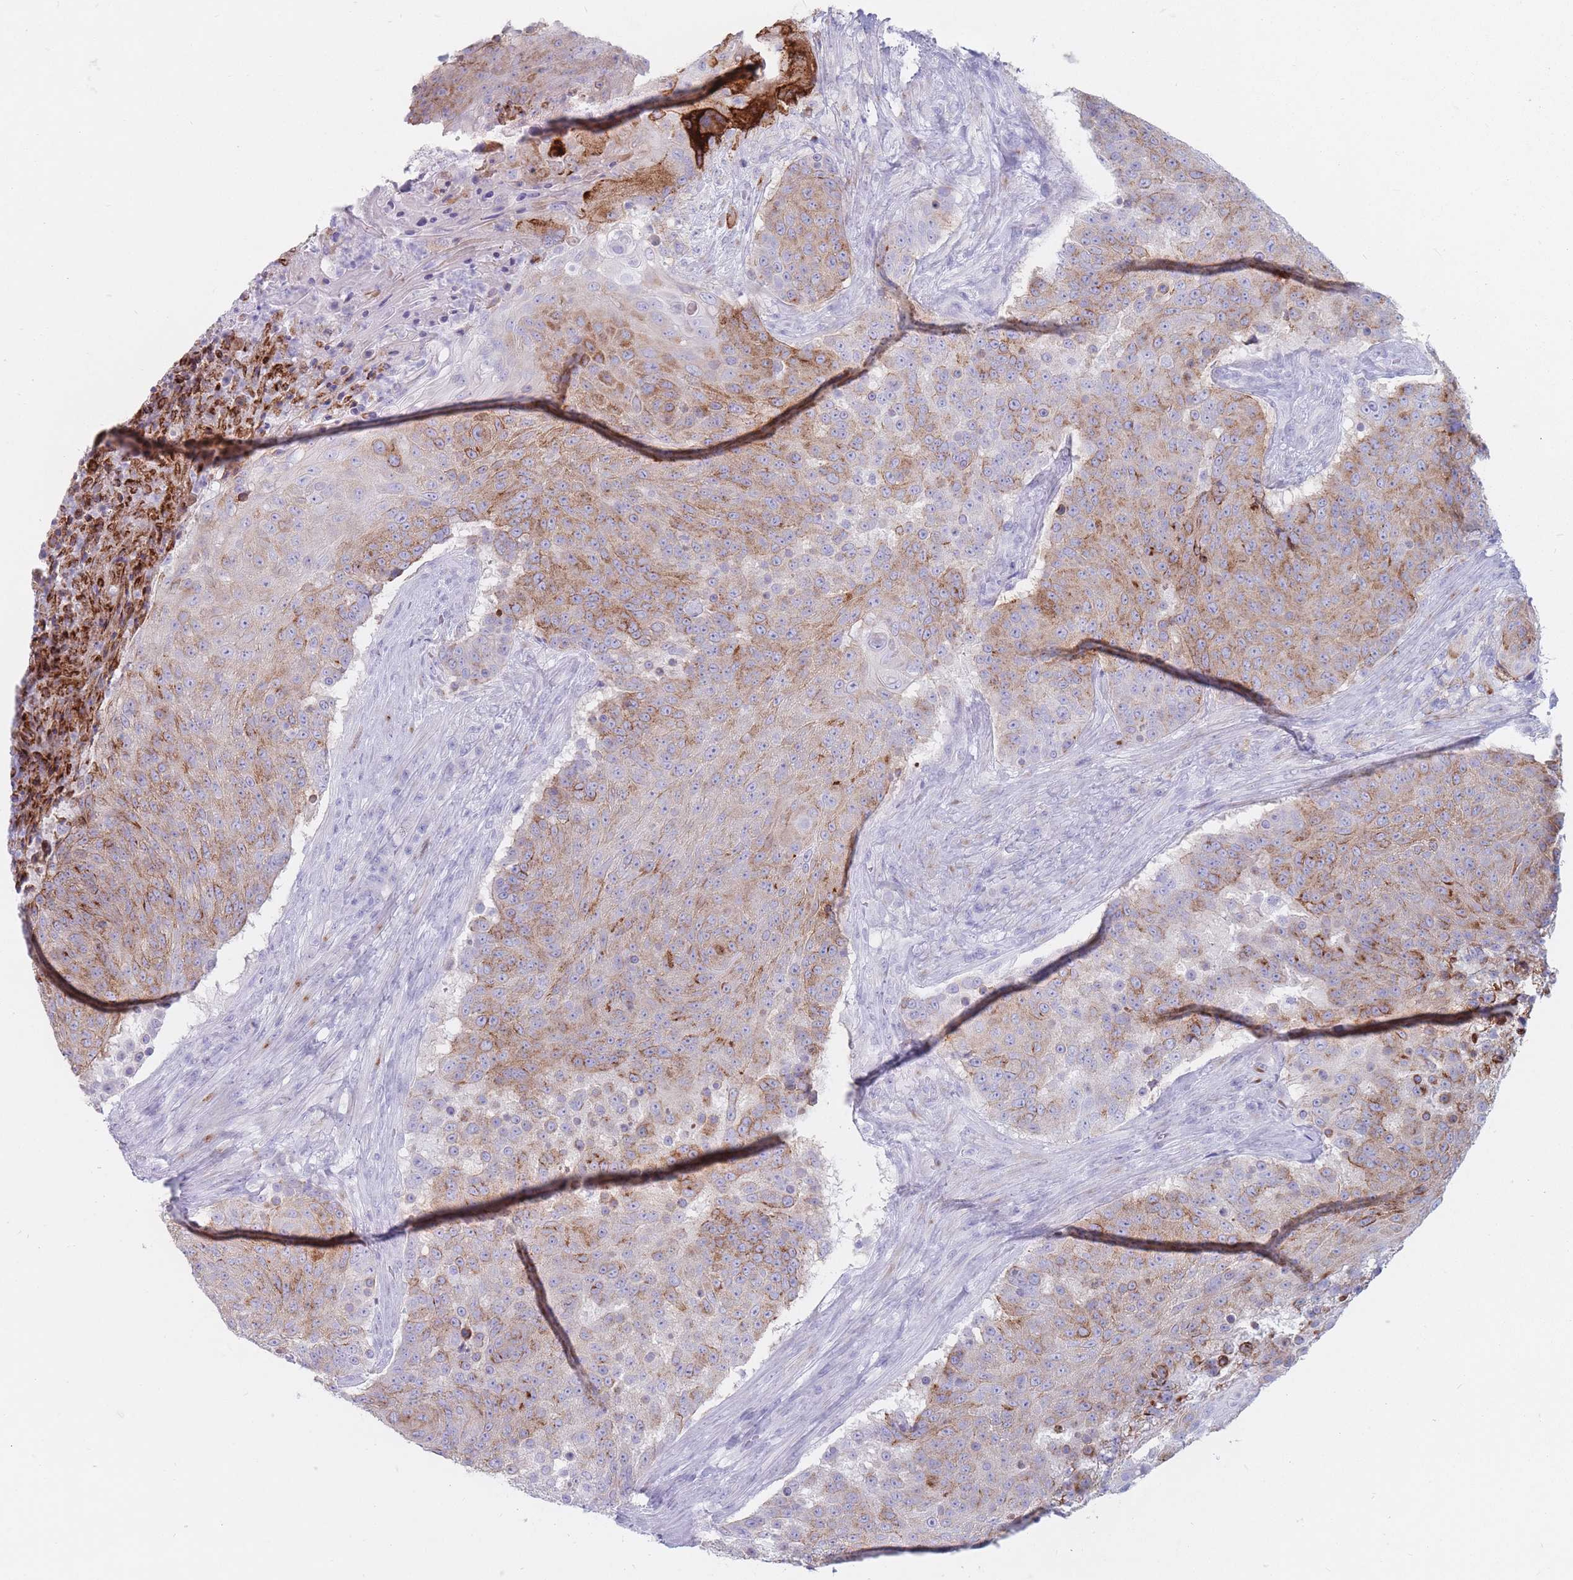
{"staining": {"intensity": "moderate", "quantity": "25%-75%", "location": "cytoplasmic/membranous"}, "tissue": "urothelial cancer", "cell_type": "Tumor cells", "image_type": "cancer", "snomed": [{"axis": "morphology", "description": "Urothelial carcinoma, High grade"}, {"axis": "topography", "description": "Urinary bladder"}], "caption": "High-power microscopy captured an immunohistochemistry image of urothelial cancer, revealing moderate cytoplasmic/membranous positivity in approximately 25%-75% of tumor cells. (Stains: DAB in brown, nuclei in blue, Microscopy: brightfield microscopy at high magnification).", "gene": "ST3GAL5", "patient": {"sex": "female", "age": 63}}